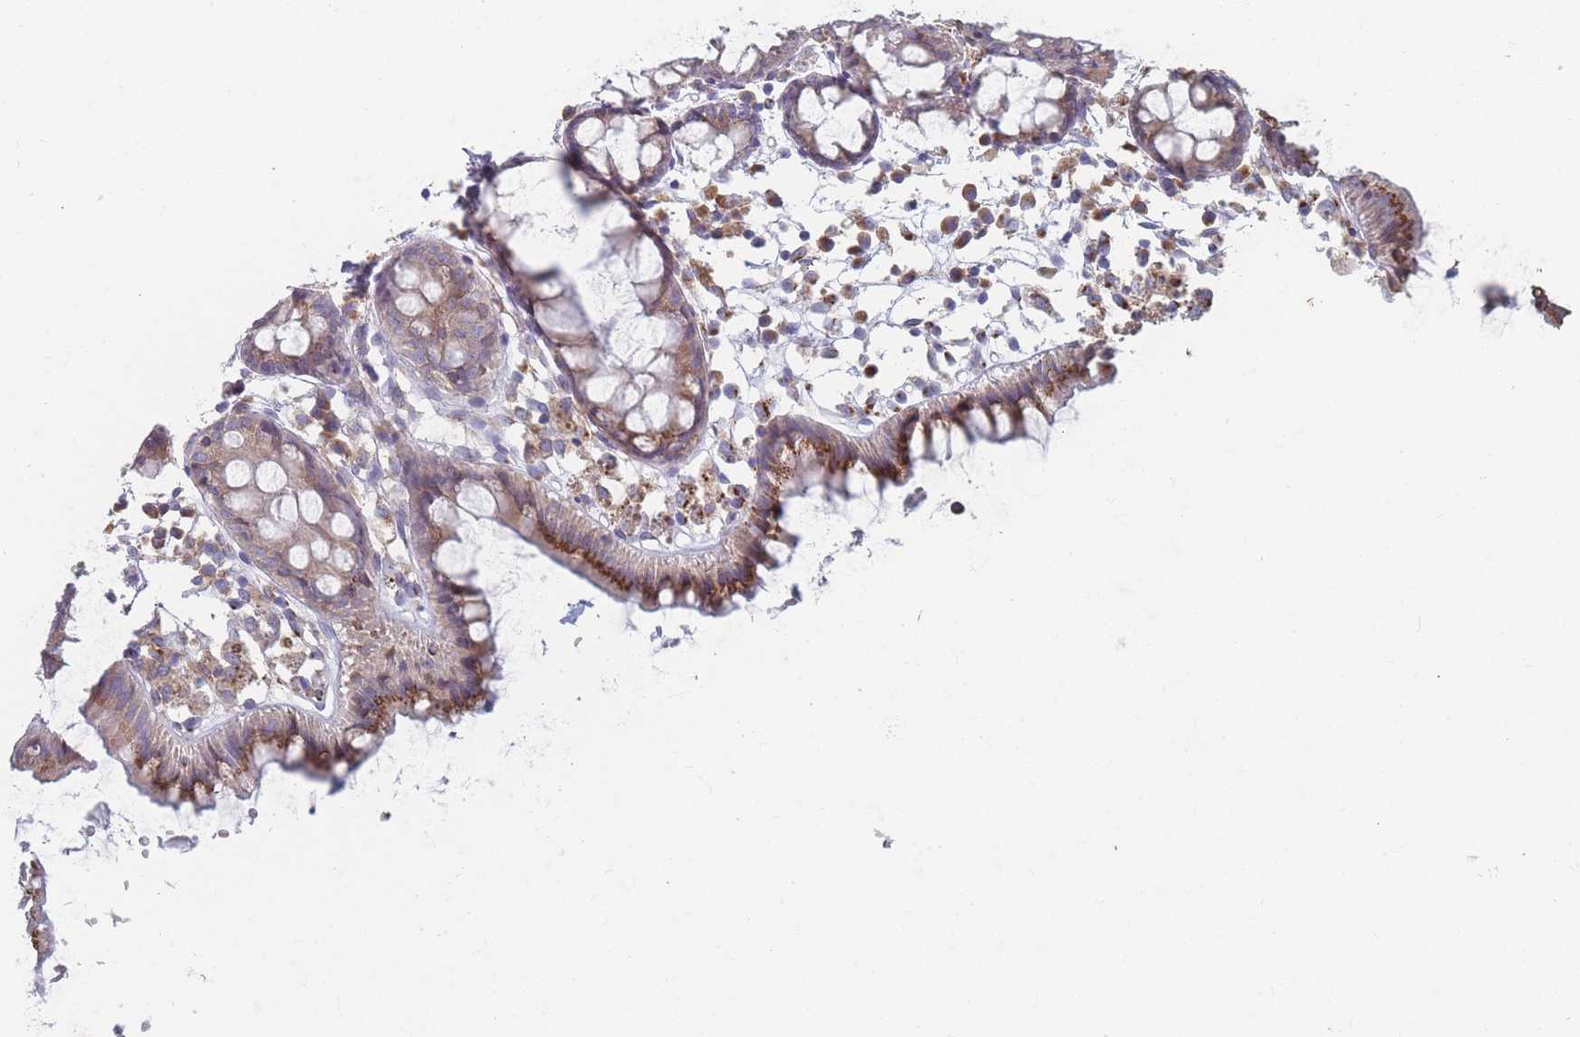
{"staining": {"intensity": "moderate", "quantity": ">75%", "location": "cytoplasmic/membranous"}, "tissue": "colon", "cell_type": "Glandular cells", "image_type": "normal", "snomed": [{"axis": "morphology", "description": "Normal tissue, NOS"}, {"axis": "topography", "description": "Colon"}], "caption": "Colon was stained to show a protein in brown. There is medium levels of moderate cytoplasmic/membranous staining in approximately >75% of glandular cells. (Stains: DAB in brown, nuclei in blue, Microscopy: brightfield microscopy at high magnification).", "gene": "TMED10", "patient": {"sex": "female", "age": 84}}